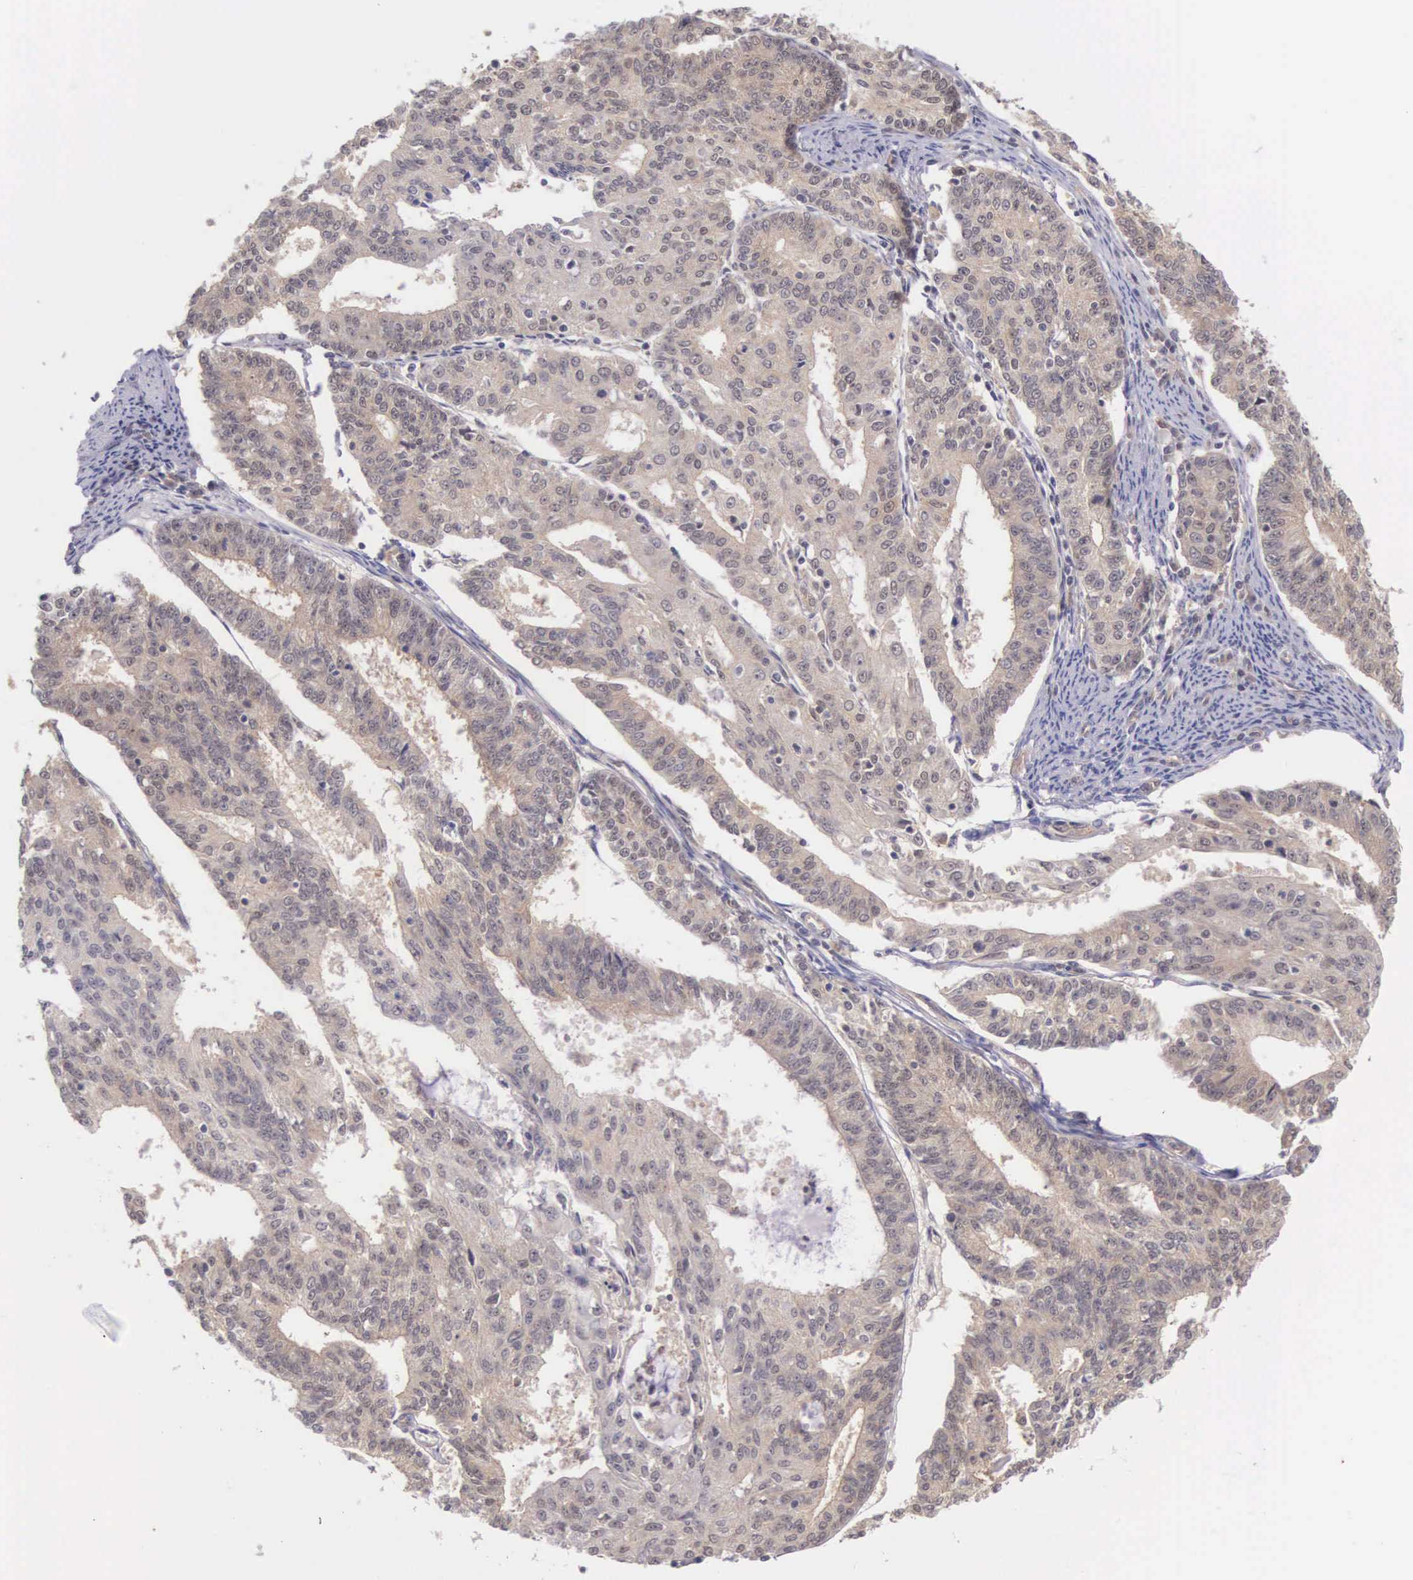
{"staining": {"intensity": "moderate", "quantity": "25%-75%", "location": "cytoplasmic/membranous"}, "tissue": "endometrial cancer", "cell_type": "Tumor cells", "image_type": "cancer", "snomed": [{"axis": "morphology", "description": "Adenocarcinoma, NOS"}, {"axis": "topography", "description": "Endometrium"}], "caption": "Tumor cells reveal medium levels of moderate cytoplasmic/membranous staining in about 25%-75% of cells in adenocarcinoma (endometrial). (Stains: DAB in brown, nuclei in blue, Microscopy: brightfield microscopy at high magnification).", "gene": "IGBP1", "patient": {"sex": "female", "age": 56}}